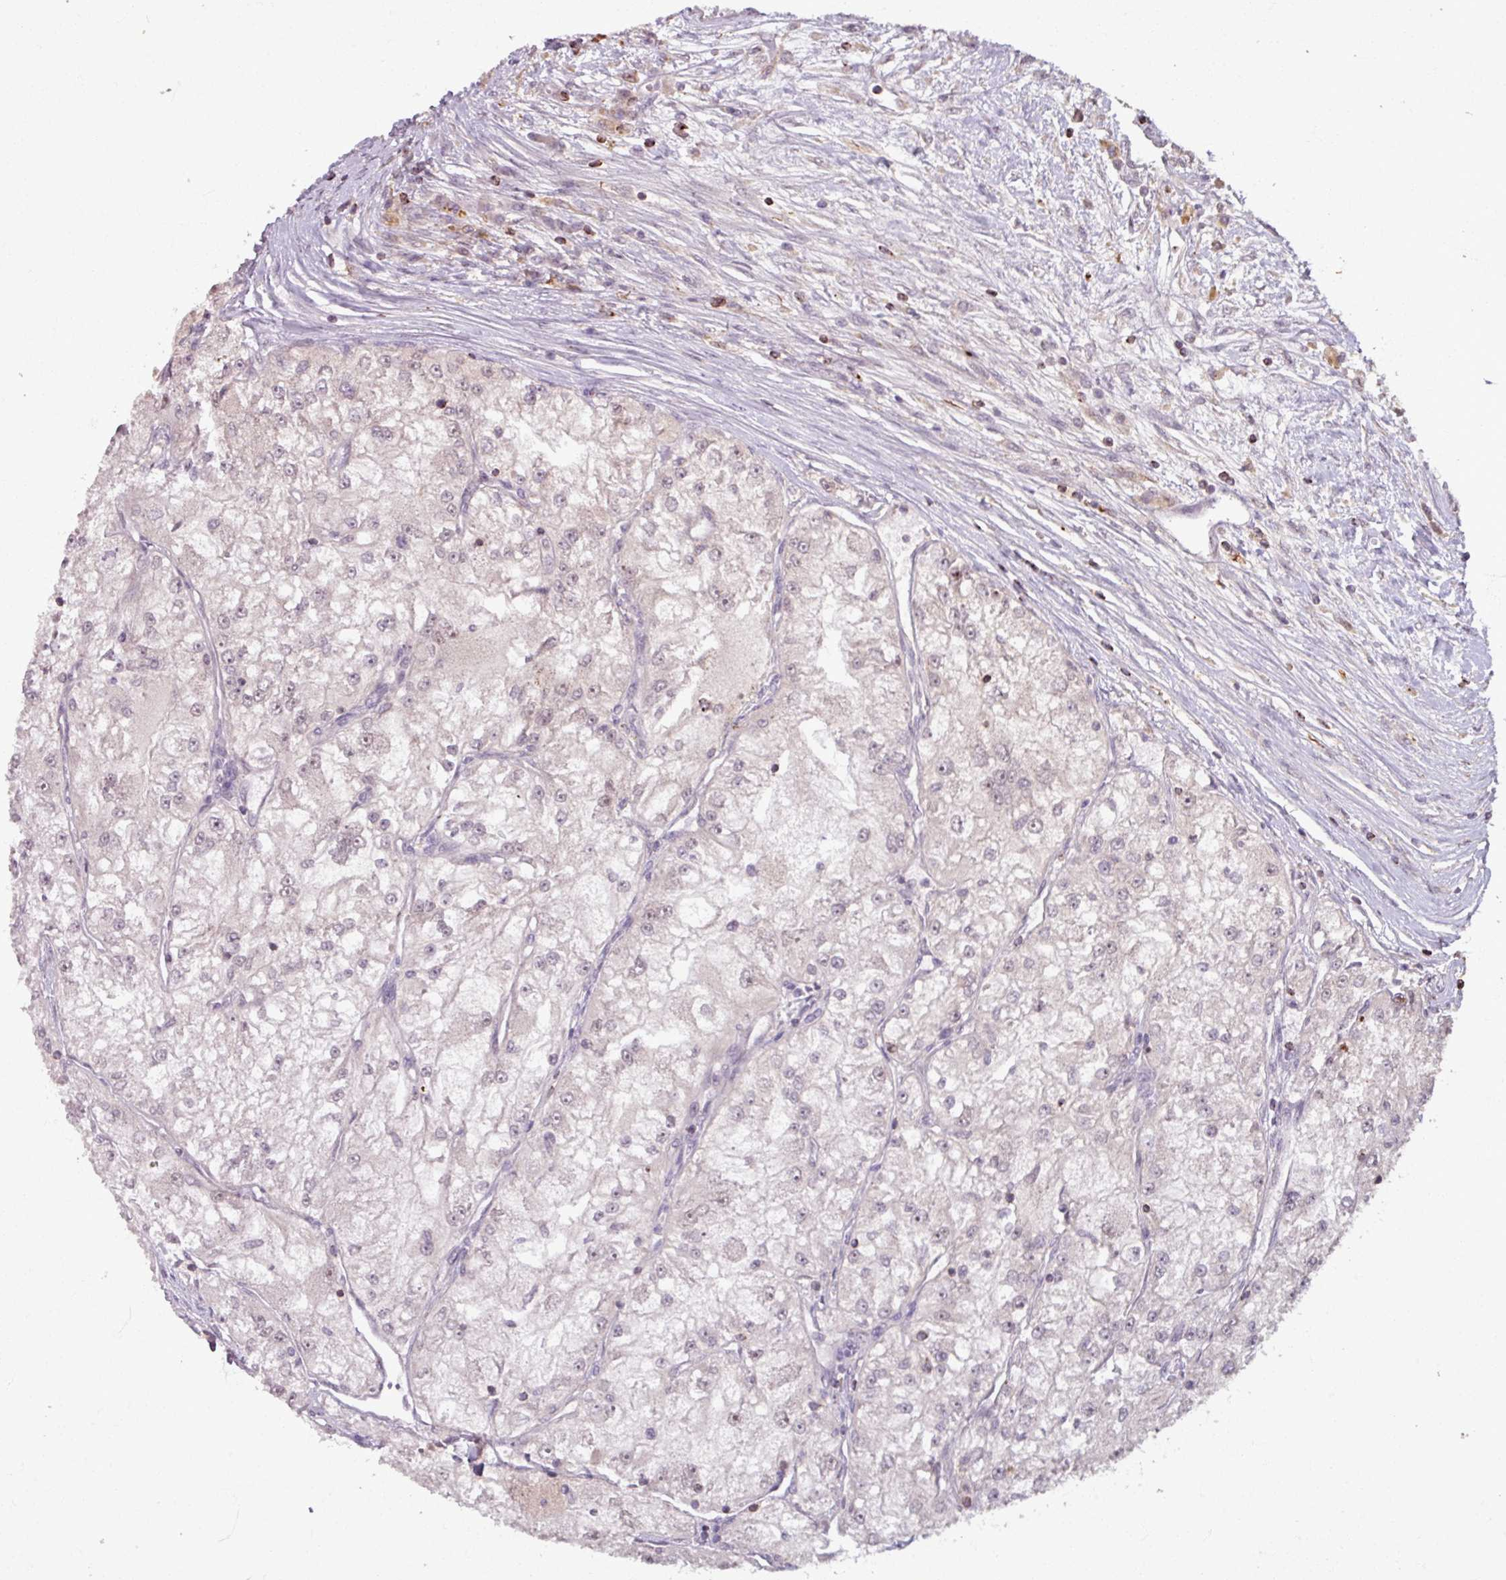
{"staining": {"intensity": "weak", "quantity": "25%-75%", "location": "cytoplasmic/membranous,nuclear"}, "tissue": "renal cancer", "cell_type": "Tumor cells", "image_type": "cancer", "snomed": [{"axis": "morphology", "description": "Adenocarcinoma, NOS"}, {"axis": "topography", "description": "Kidney"}], "caption": "Renal cancer stained with immunohistochemistry reveals weak cytoplasmic/membranous and nuclear positivity in approximately 25%-75% of tumor cells. (IHC, brightfield microscopy, high magnification).", "gene": "OR6B1", "patient": {"sex": "female", "age": 72}}